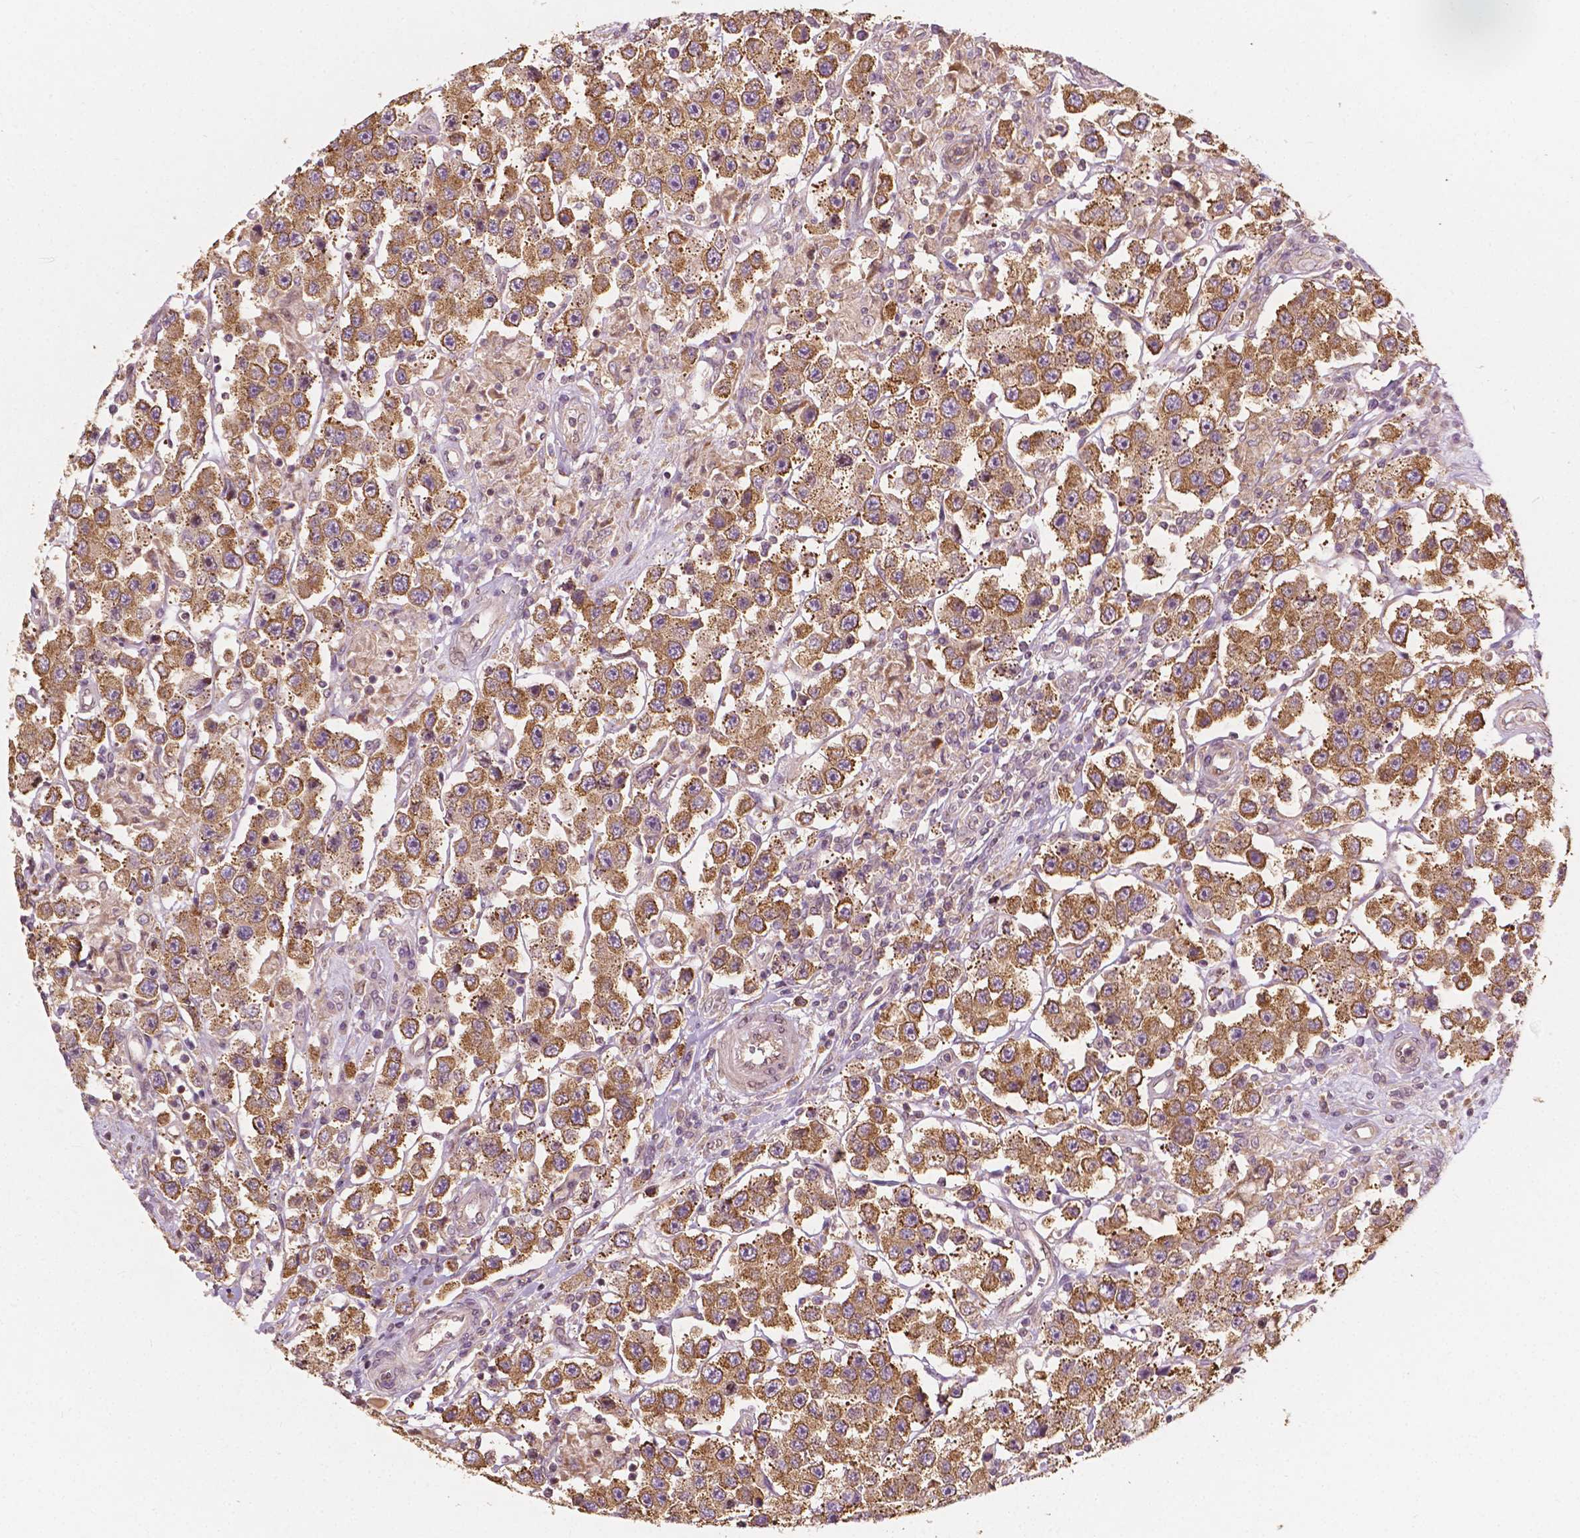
{"staining": {"intensity": "moderate", "quantity": ">75%", "location": "cytoplasmic/membranous"}, "tissue": "testis cancer", "cell_type": "Tumor cells", "image_type": "cancer", "snomed": [{"axis": "morphology", "description": "Seminoma, NOS"}, {"axis": "topography", "description": "Testis"}], "caption": "Human testis cancer stained with a brown dye reveals moderate cytoplasmic/membranous positive positivity in about >75% of tumor cells.", "gene": "G3BP1", "patient": {"sex": "male", "age": 45}}